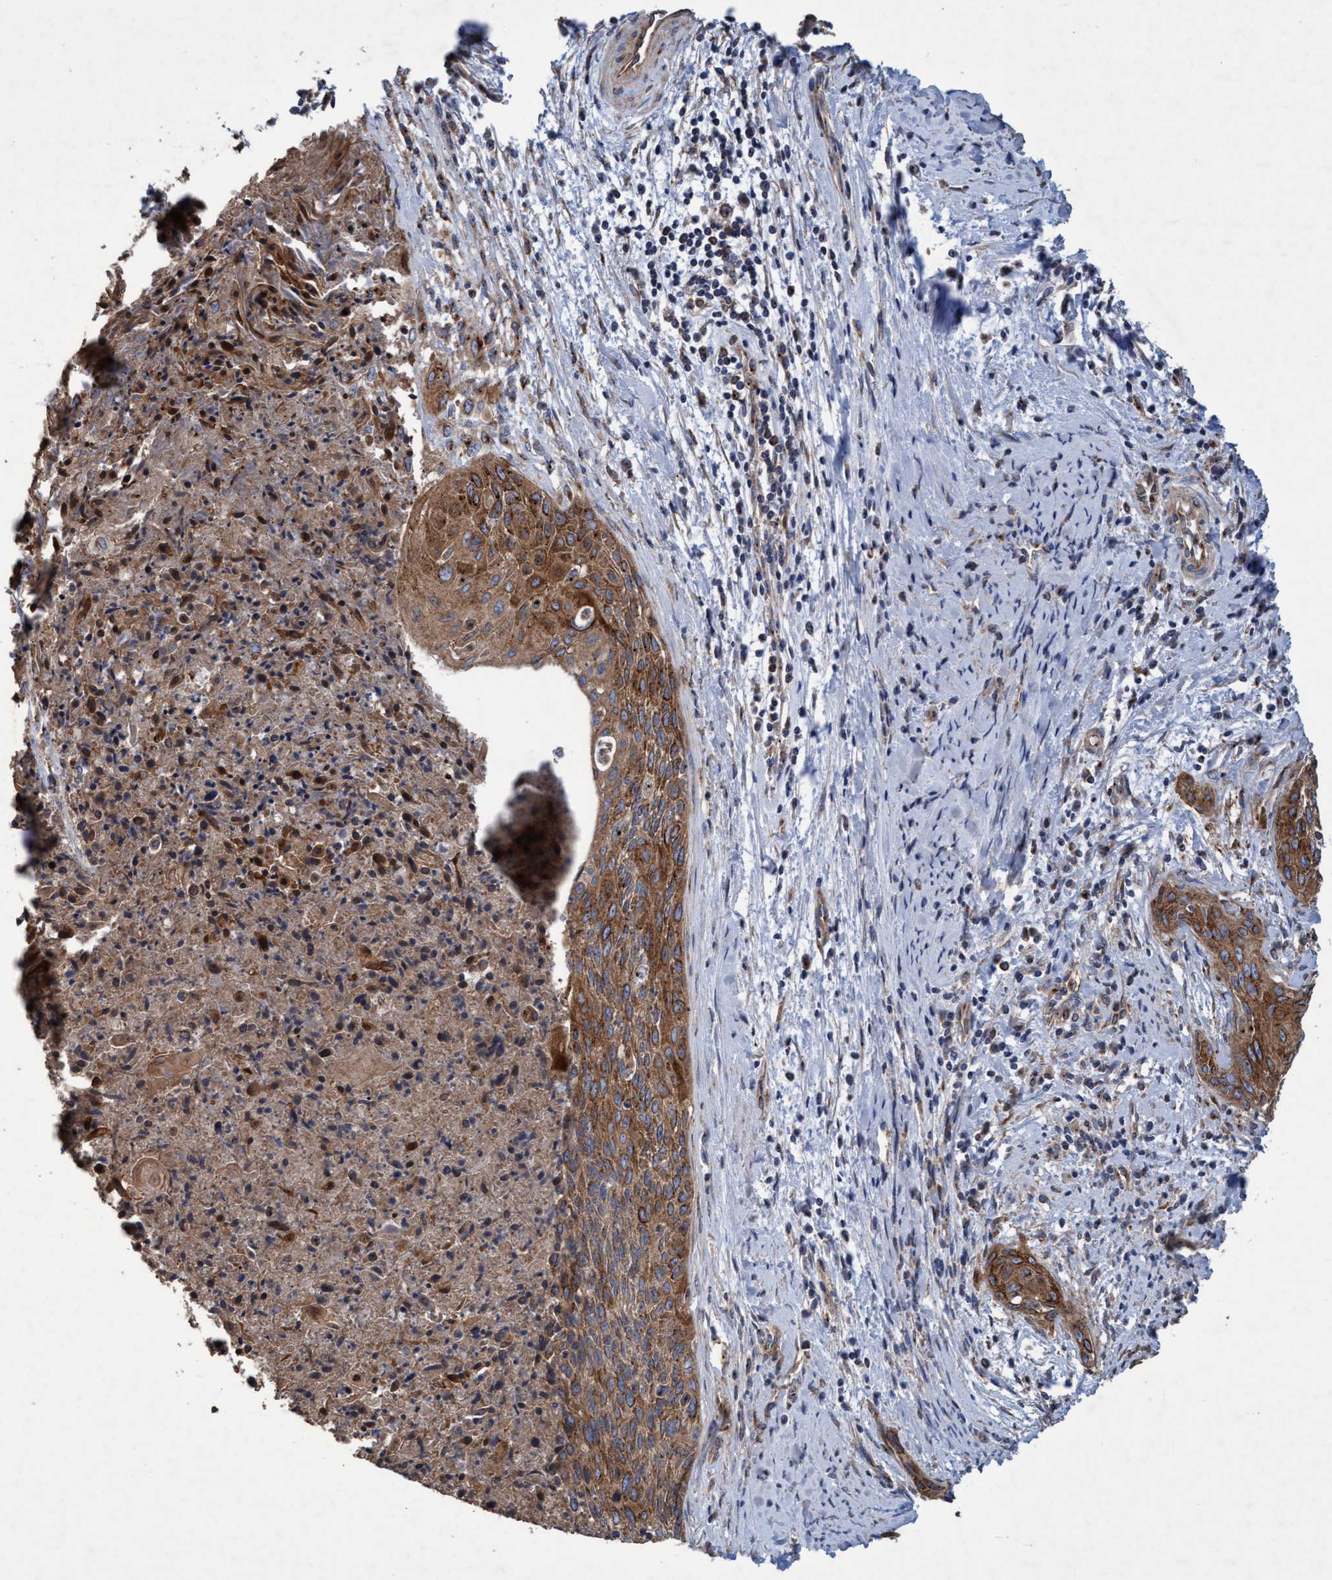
{"staining": {"intensity": "moderate", "quantity": ">75%", "location": "cytoplasmic/membranous"}, "tissue": "cervical cancer", "cell_type": "Tumor cells", "image_type": "cancer", "snomed": [{"axis": "morphology", "description": "Squamous cell carcinoma, NOS"}, {"axis": "topography", "description": "Cervix"}], "caption": "Immunohistochemical staining of cervical cancer exhibits medium levels of moderate cytoplasmic/membranous expression in about >75% of tumor cells.", "gene": "BICD2", "patient": {"sex": "female", "age": 55}}